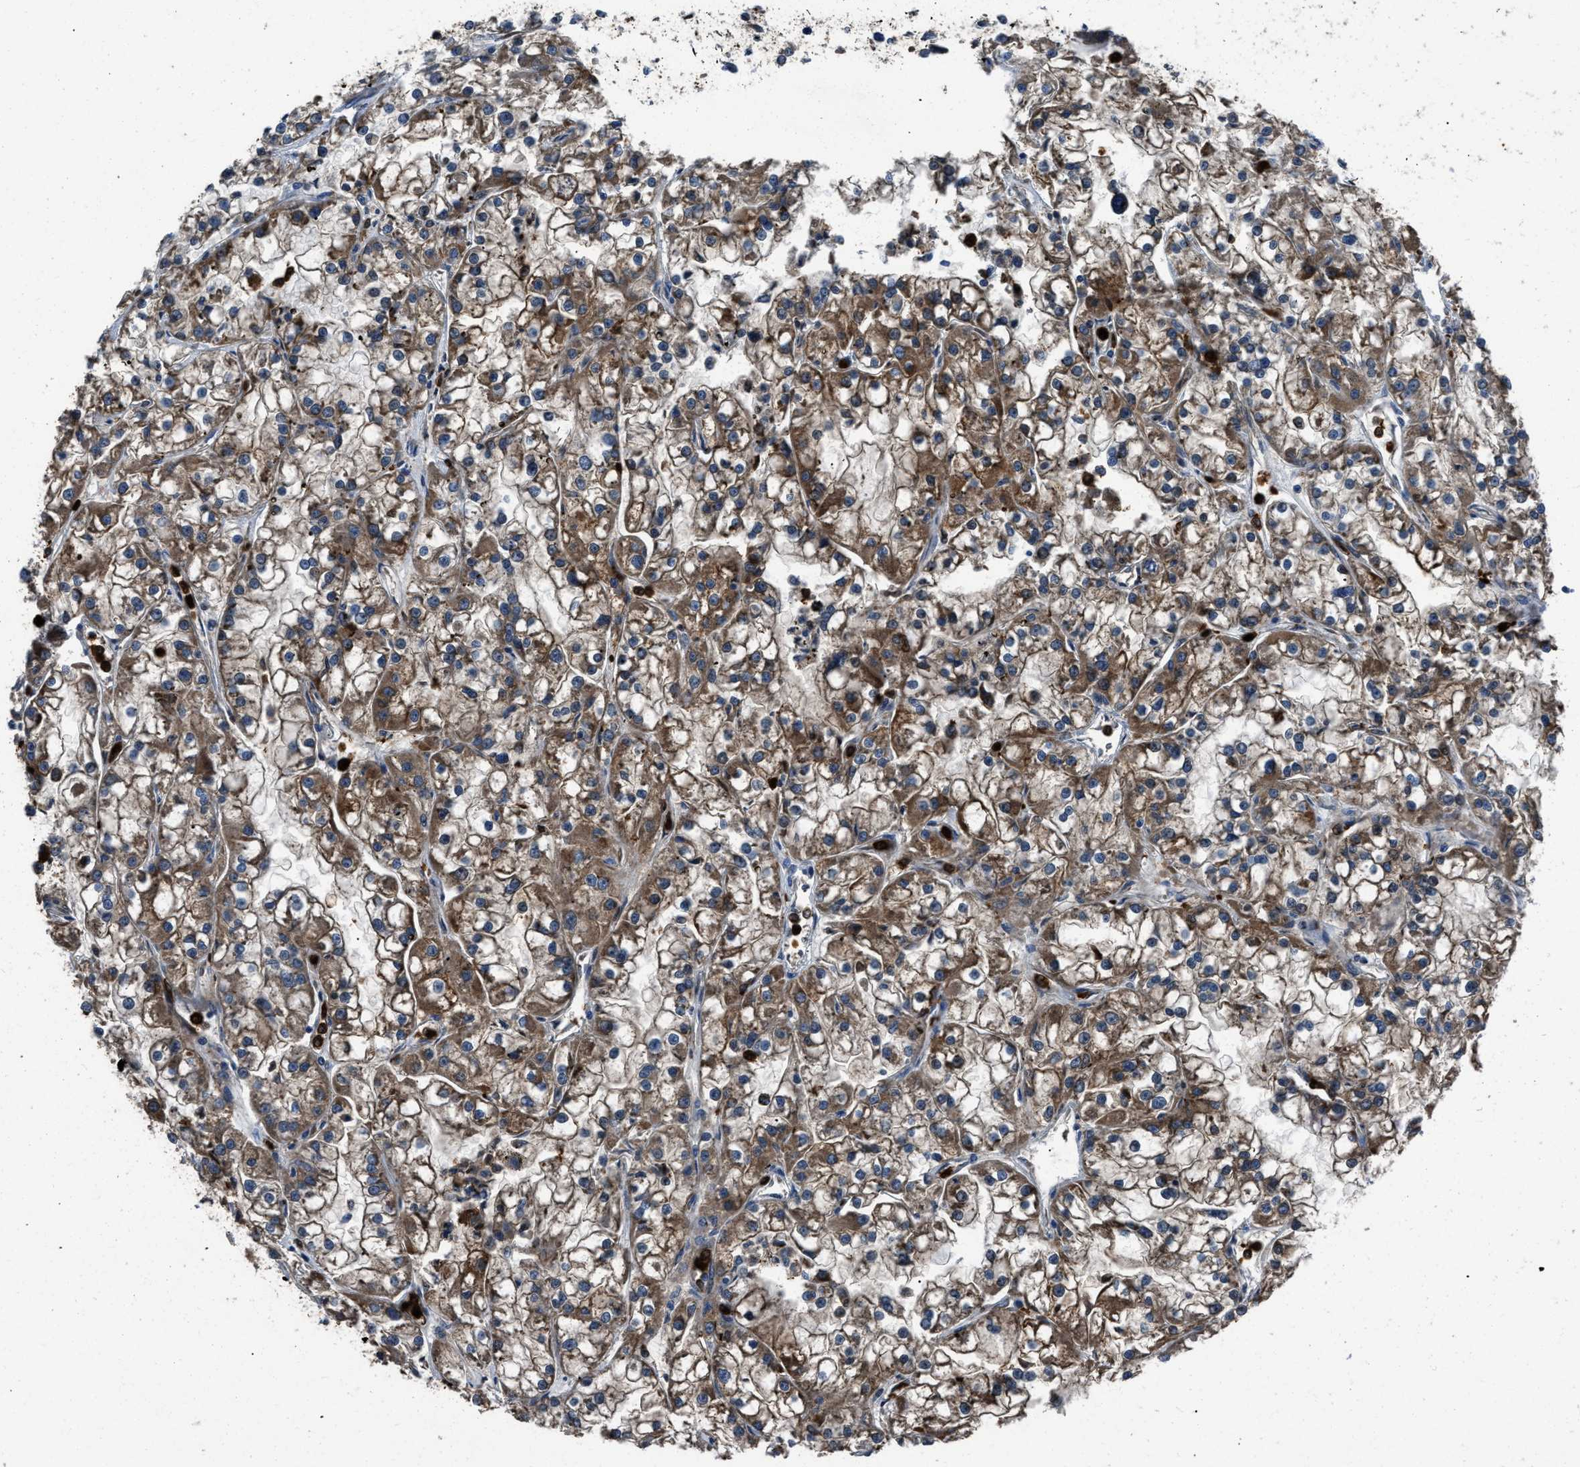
{"staining": {"intensity": "moderate", "quantity": ">75%", "location": "cytoplasmic/membranous"}, "tissue": "renal cancer", "cell_type": "Tumor cells", "image_type": "cancer", "snomed": [{"axis": "morphology", "description": "Adenocarcinoma, NOS"}, {"axis": "topography", "description": "Kidney"}], "caption": "Moderate cytoplasmic/membranous positivity for a protein is identified in about >75% of tumor cells of renal cancer (adenocarcinoma) using IHC.", "gene": "ANGPT1", "patient": {"sex": "female", "age": 52}}